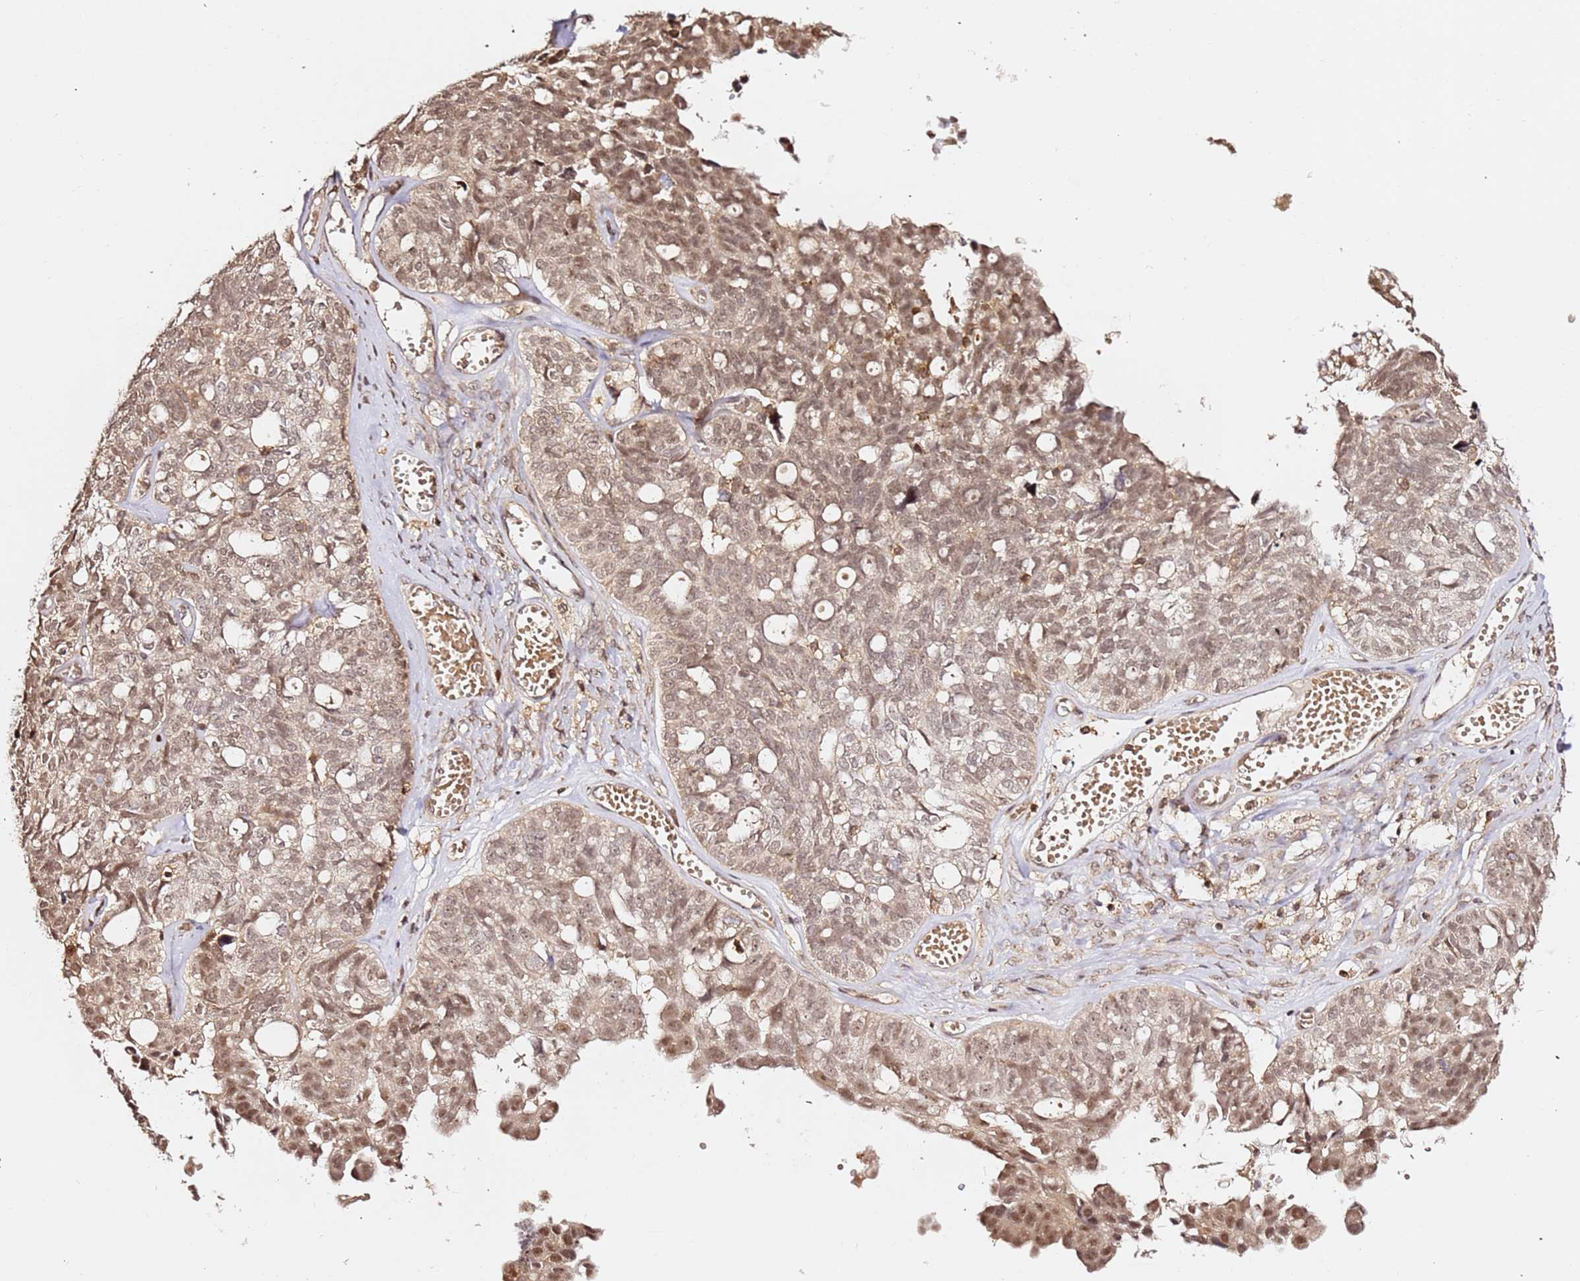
{"staining": {"intensity": "moderate", "quantity": ">75%", "location": "nuclear"}, "tissue": "ovarian cancer", "cell_type": "Tumor cells", "image_type": "cancer", "snomed": [{"axis": "morphology", "description": "Cystadenocarcinoma, serous, NOS"}, {"axis": "topography", "description": "Ovary"}], "caption": "DAB immunohistochemical staining of ovarian serous cystadenocarcinoma demonstrates moderate nuclear protein staining in approximately >75% of tumor cells.", "gene": "OR5V1", "patient": {"sex": "female", "age": 79}}